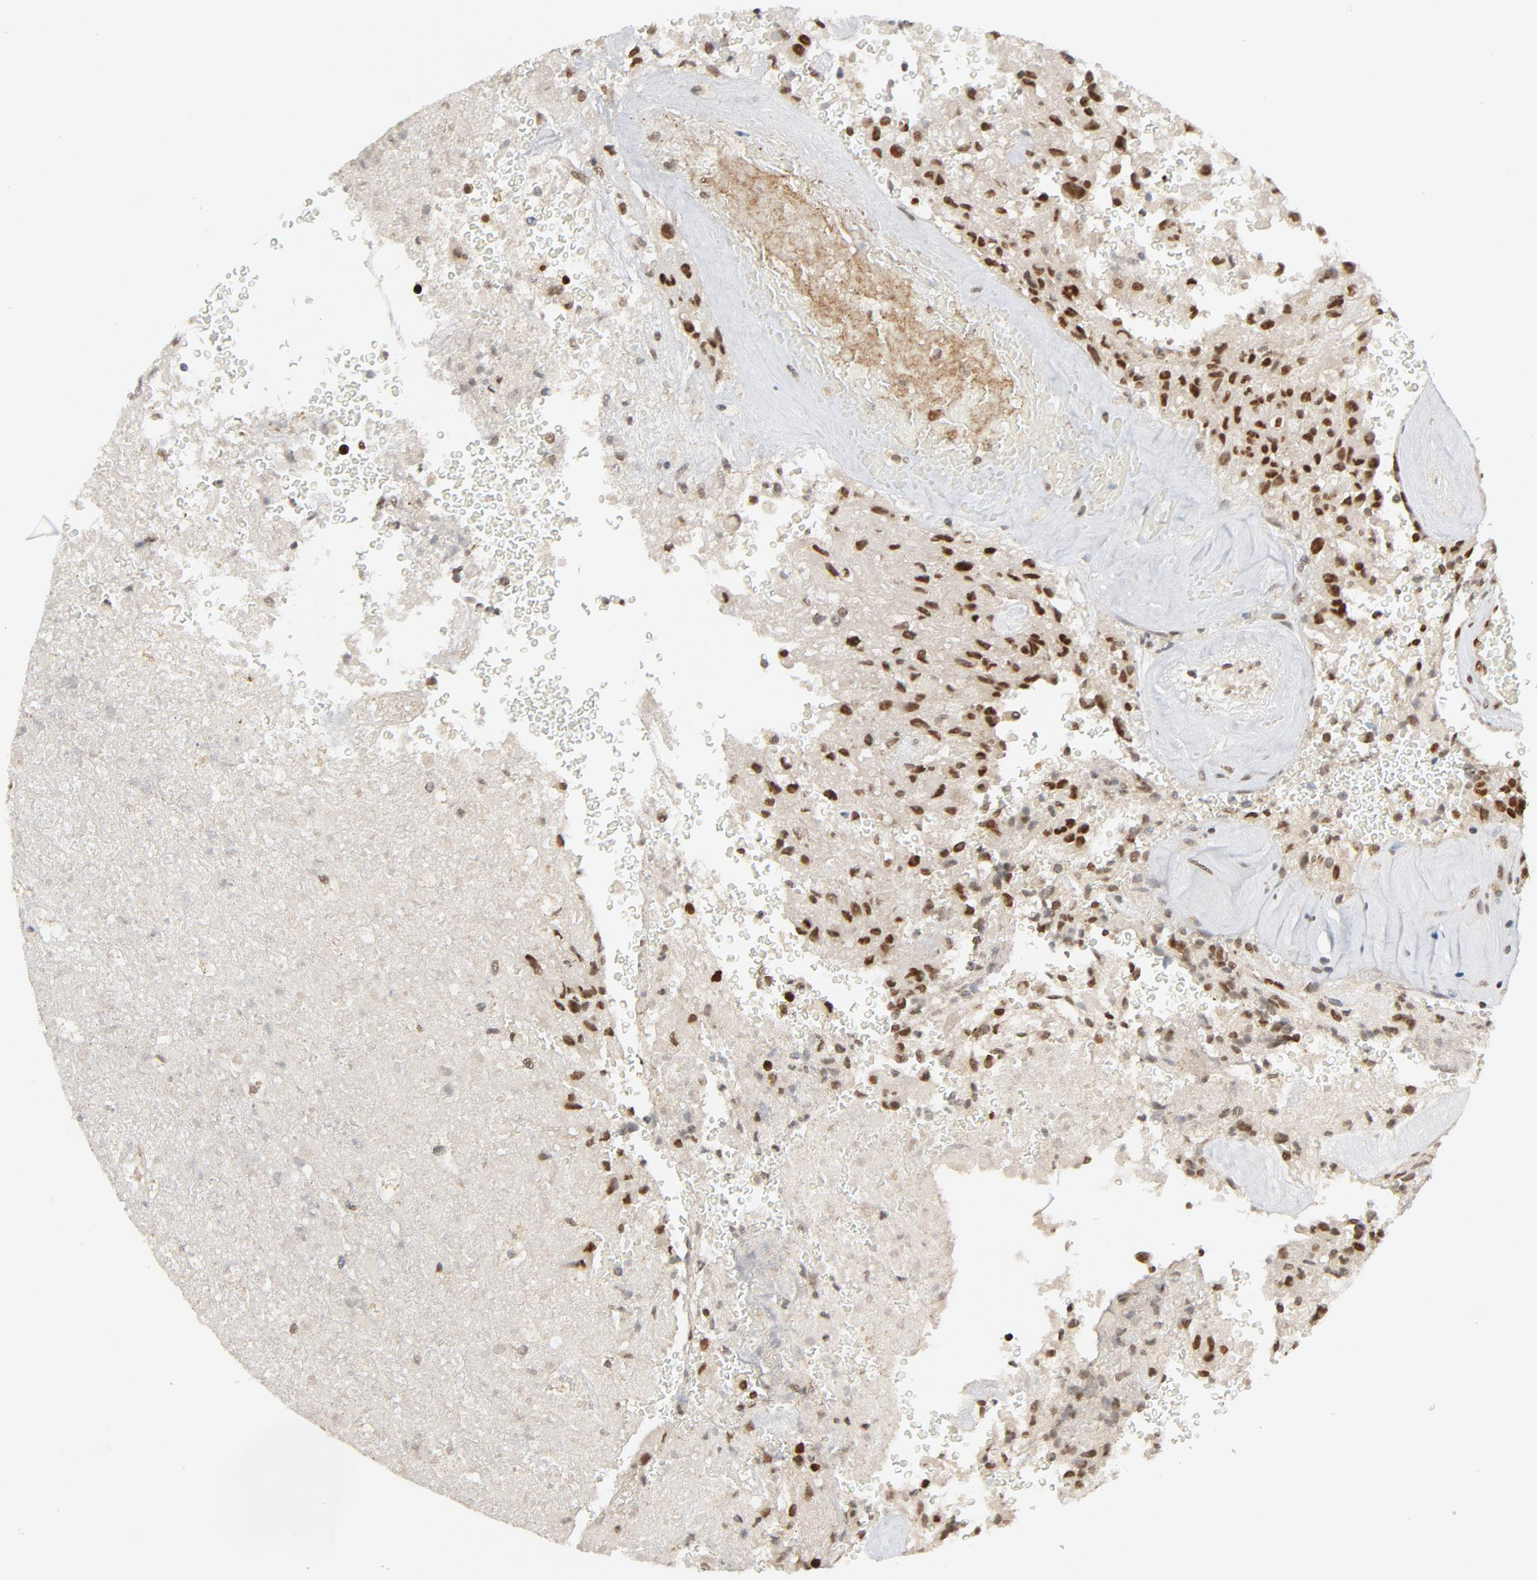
{"staining": {"intensity": "strong", "quantity": ">75%", "location": "nuclear"}, "tissue": "glioma", "cell_type": "Tumor cells", "image_type": "cancer", "snomed": [{"axis": "morphology", "description": "Normal tissue, NOS"}, {"axis": "morphology", "description": "Glioma, malignant, High grade"}, {"axis": "topography", "description": "Cerebral cortex"}], "caption": "Immunohistochemistry (IHC) micrograph of human malignant glioma (high-grade) stained for a protein (brown), which exhibits high levels of strong nuclear positivity in about >75% of tumor cells.", "gene": "SMARCD1", "patient": {"sex": "male", "age": 56}}